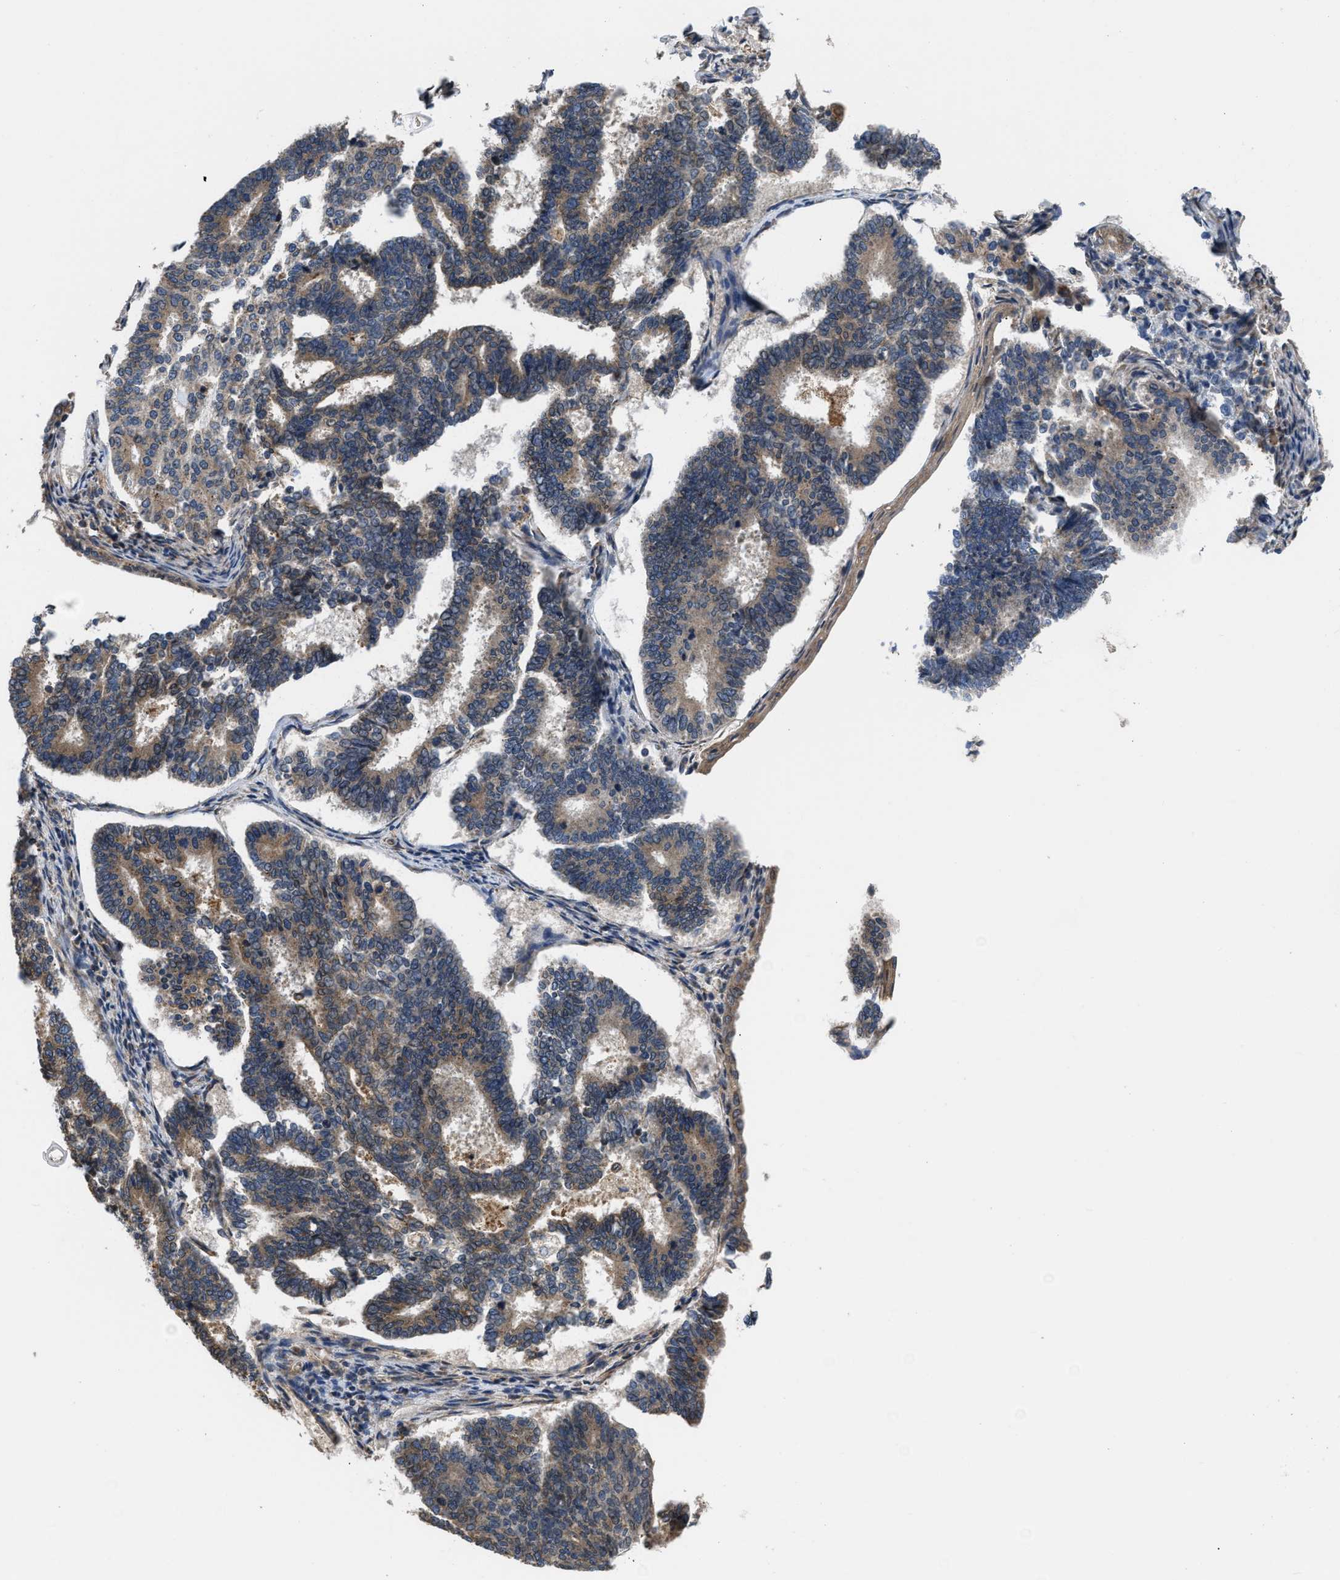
{"staining": {"intensity": "moderate", "quantity": ">75%", "location": "cytoplasmic/membranous"}, "tissue": "endometrial cancer", "cell_type": "Tumor cells", "image_type": "cancer", "snomed": [{"axis": "morphology", "description": "Adenocarcinoma, NOS"}, {"axis": "topography", "description": "Endometrium"}], "caption": "Immunohistochemical staining of human endometrial adenocarcinoma displays medium levels of moderate cytoplasmic/membranous protein staining in about >75% of tumor cells.", "gene": "CEP128", "patient": {"sex": "female", "age": 70}}